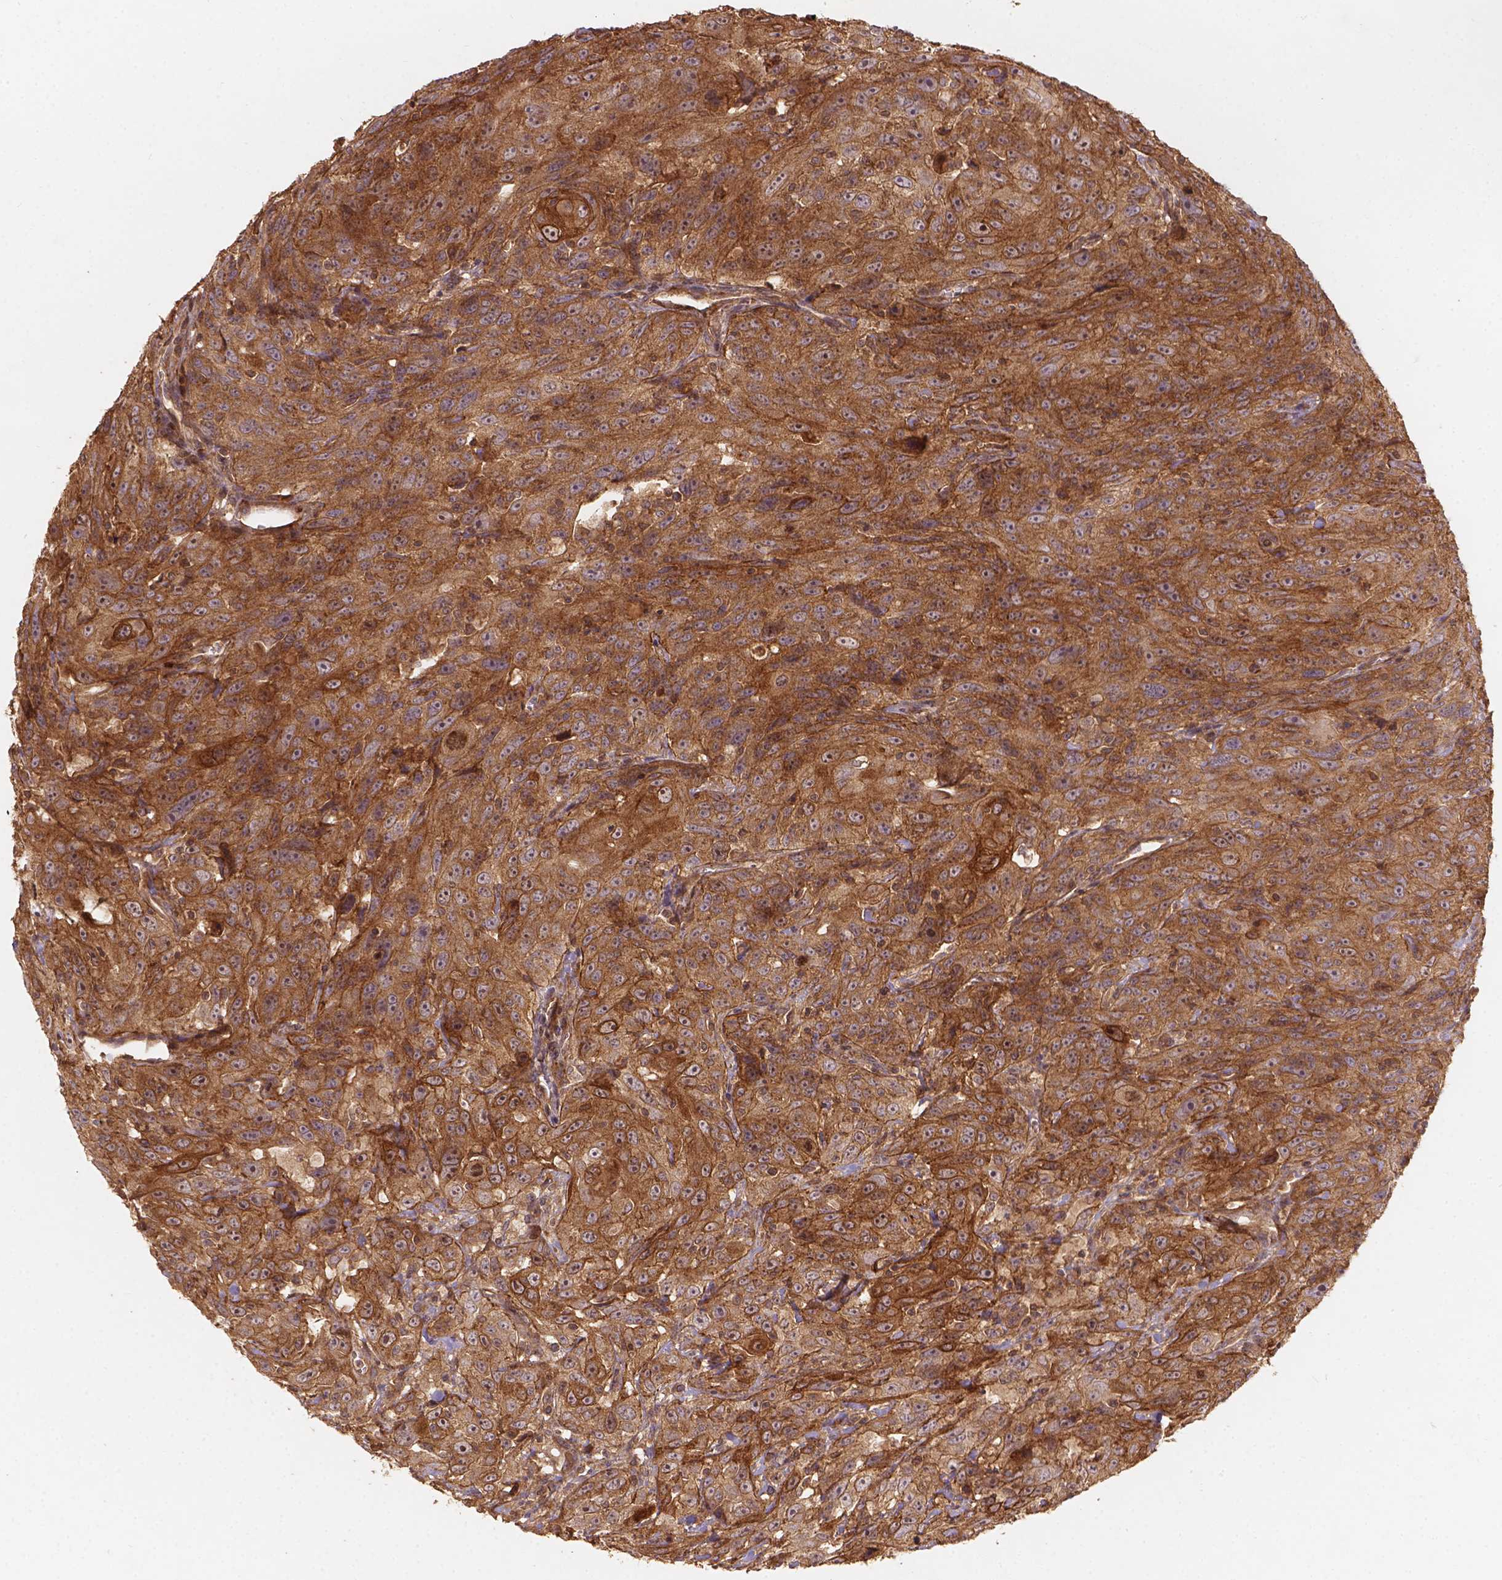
{"staining": {"intensity": "strong", "quantity": ">75%", "location": "cytoplasmic/membranous"}, "tissue": "urothelial cancer", "cell_type": "Tumor cells", "image_type": "cancer", "snomed": [{"axis": "morphology", "description": "Urothelial carcinoma, NOS"}, {"axis": "morphology", "description": "Urothelial carcinoma, High grade"}, {"axis": "topography", "description": "Urinary bladder"}], "caption": "Human transitional cell carcinoma stained with a protein marker demonstrates strong staining in tumor cells.", "gene": "XPR1", "patient": {"sex": "female", "age": 73}}